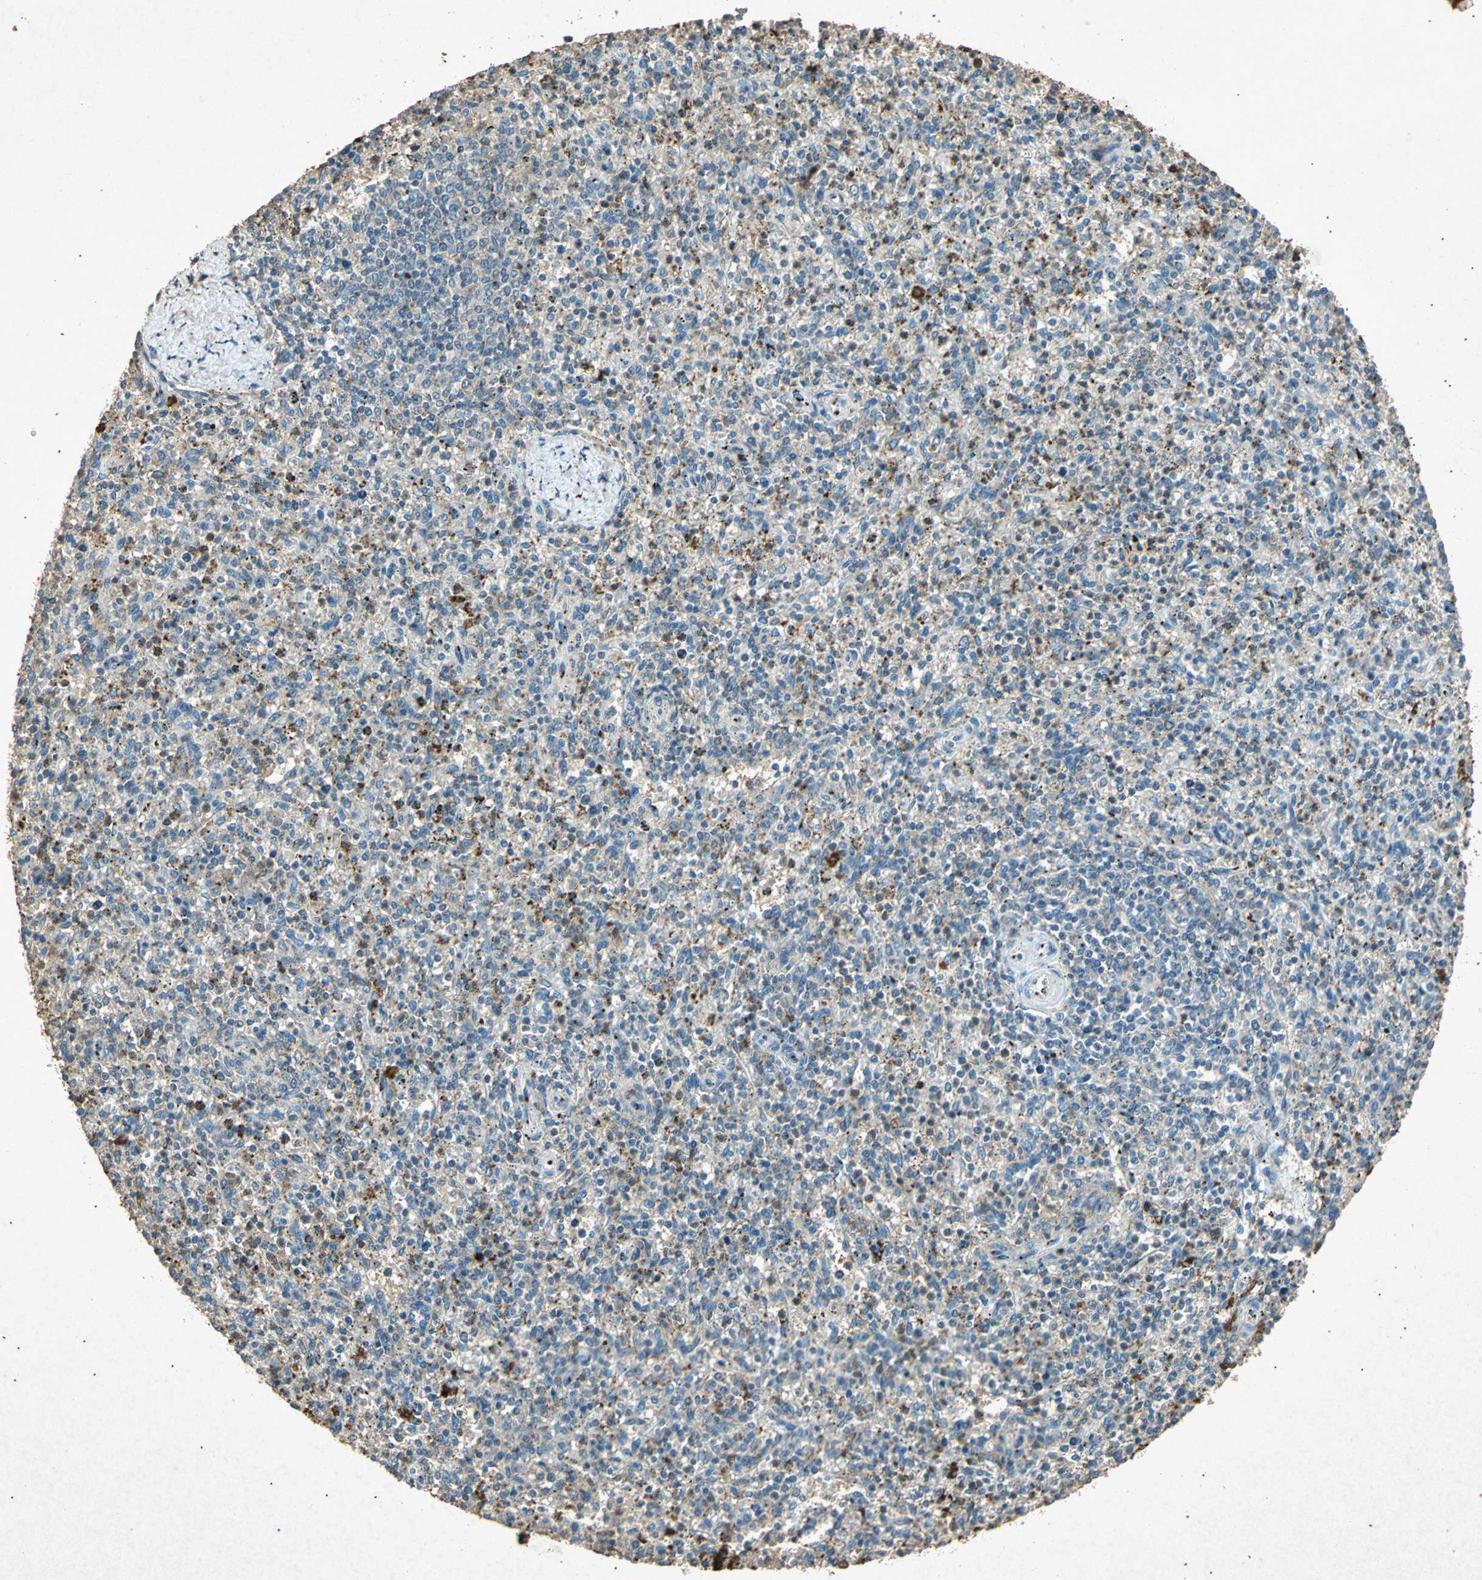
{"staining": {"intensity": "weak", "quantity": "25%-75%", "location": "cytoplasmic/membranous"}, "tissue": "spleen", "cell_type": "Cells in red pulp", "image_type": "normal", "snomed": [{"axis": "morphology", "description": "Normal tissue, NOS"}, {"axis": "topography", "description": "Spleen"}], "caption": "DAB immunohistochemical staining of benign spleen demonstrates weak cytoplasmic/membranous protein positivity in about 25%-75% of cells in red pulp. (Brightfield microscopy of DAB IHC at high magnification).", "gene": "PSEN1", "patient": {"sex": "male", "age": 72}}